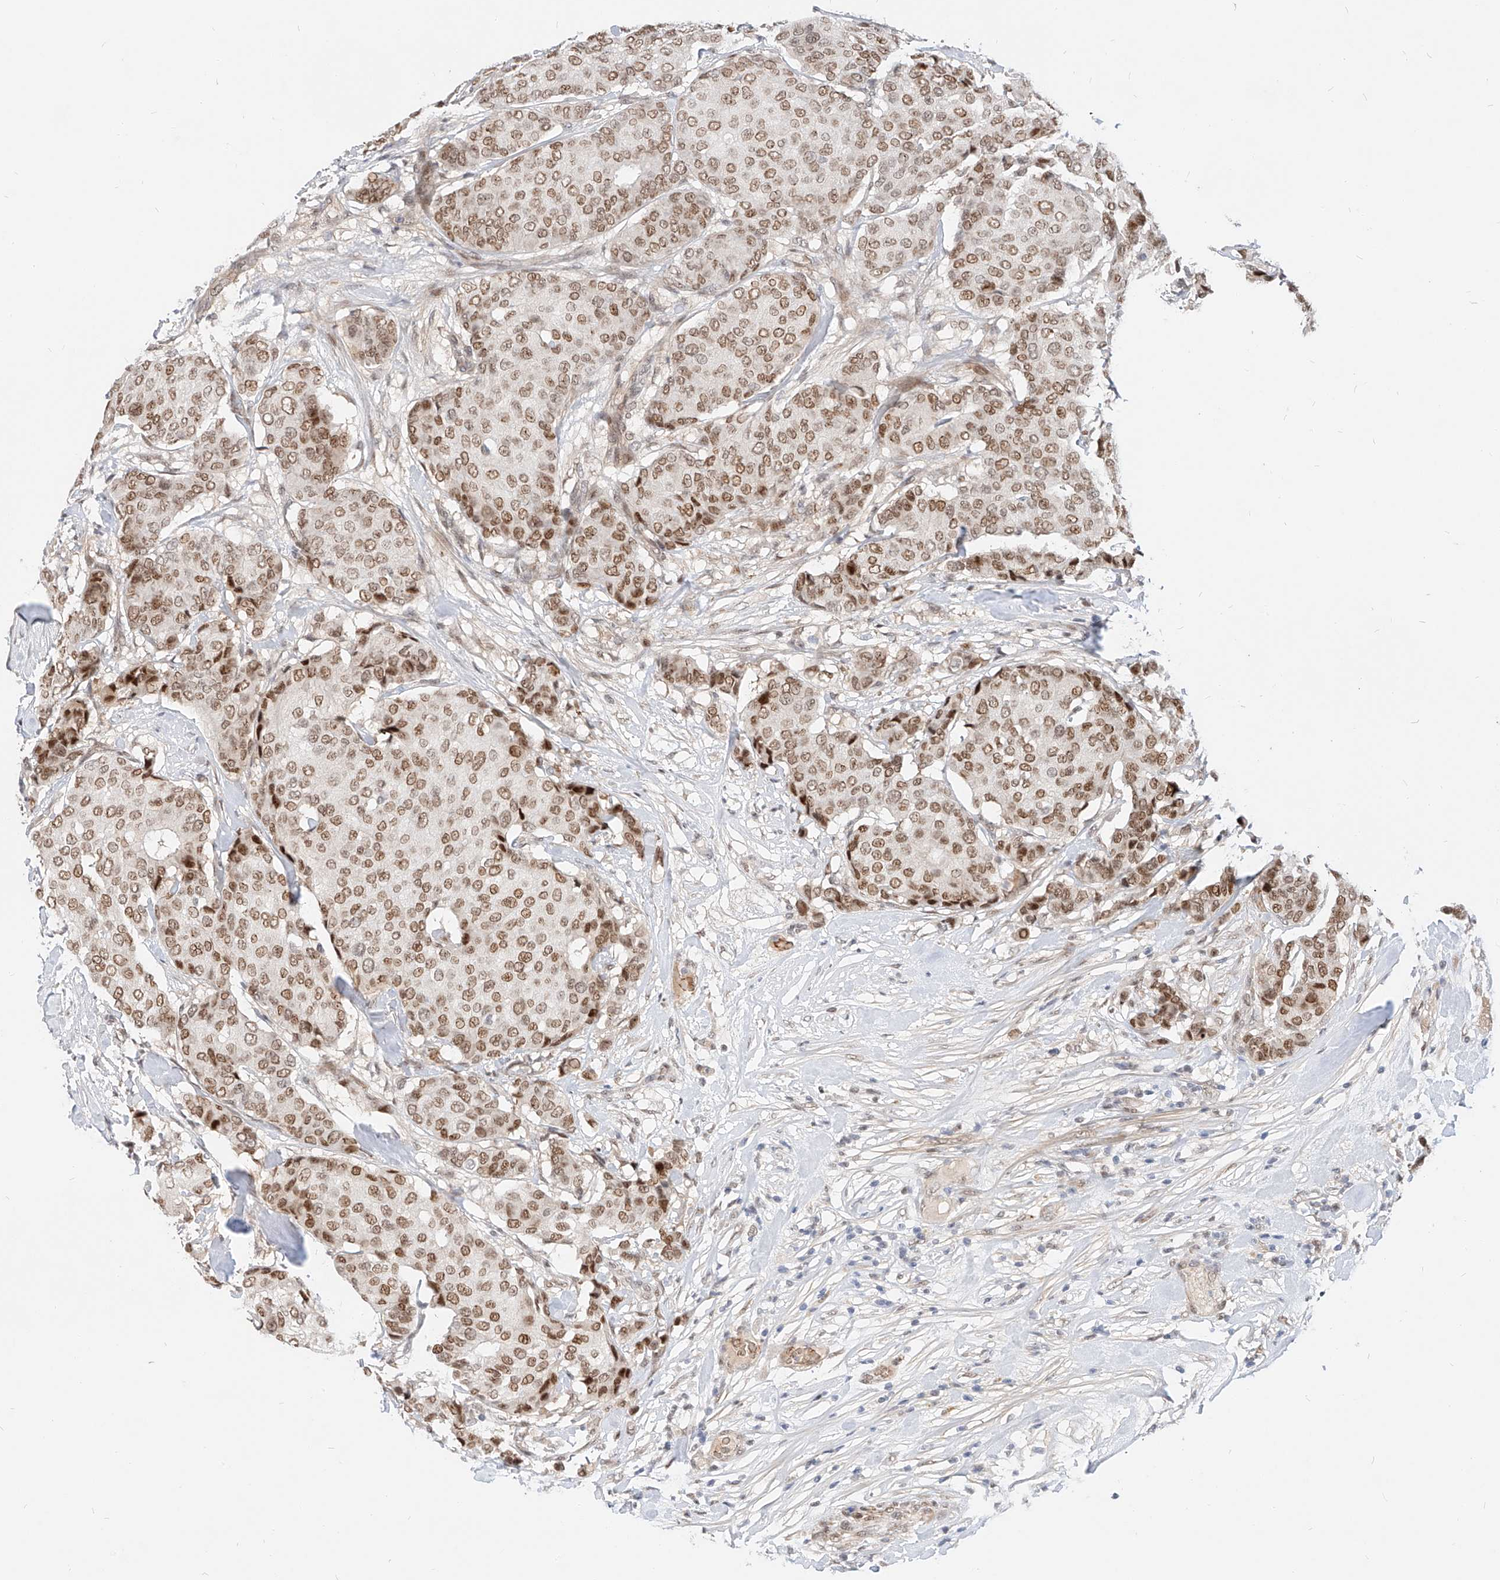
{"staining": {"intensity": "moderate", "quantity": ">75%", "location": "nuclear"}, "tissue": "breast cancer", "cell_type": "Tumor cells", "image_type": "cancer", "snomed": [{"axis": "morphology", "description": "Duct carcinoma"}, {"axis": "topography", "description": "Breast"}], "caption": "This photomicrograph reveals immunohistochemistry (IHC) staining of human breast intraductal carcinoma, with medium moderate nuclear expression in approximately >75% of tumor cells.", "gene": "CBX8", "patient": {"sex": "female", "age": 75}}